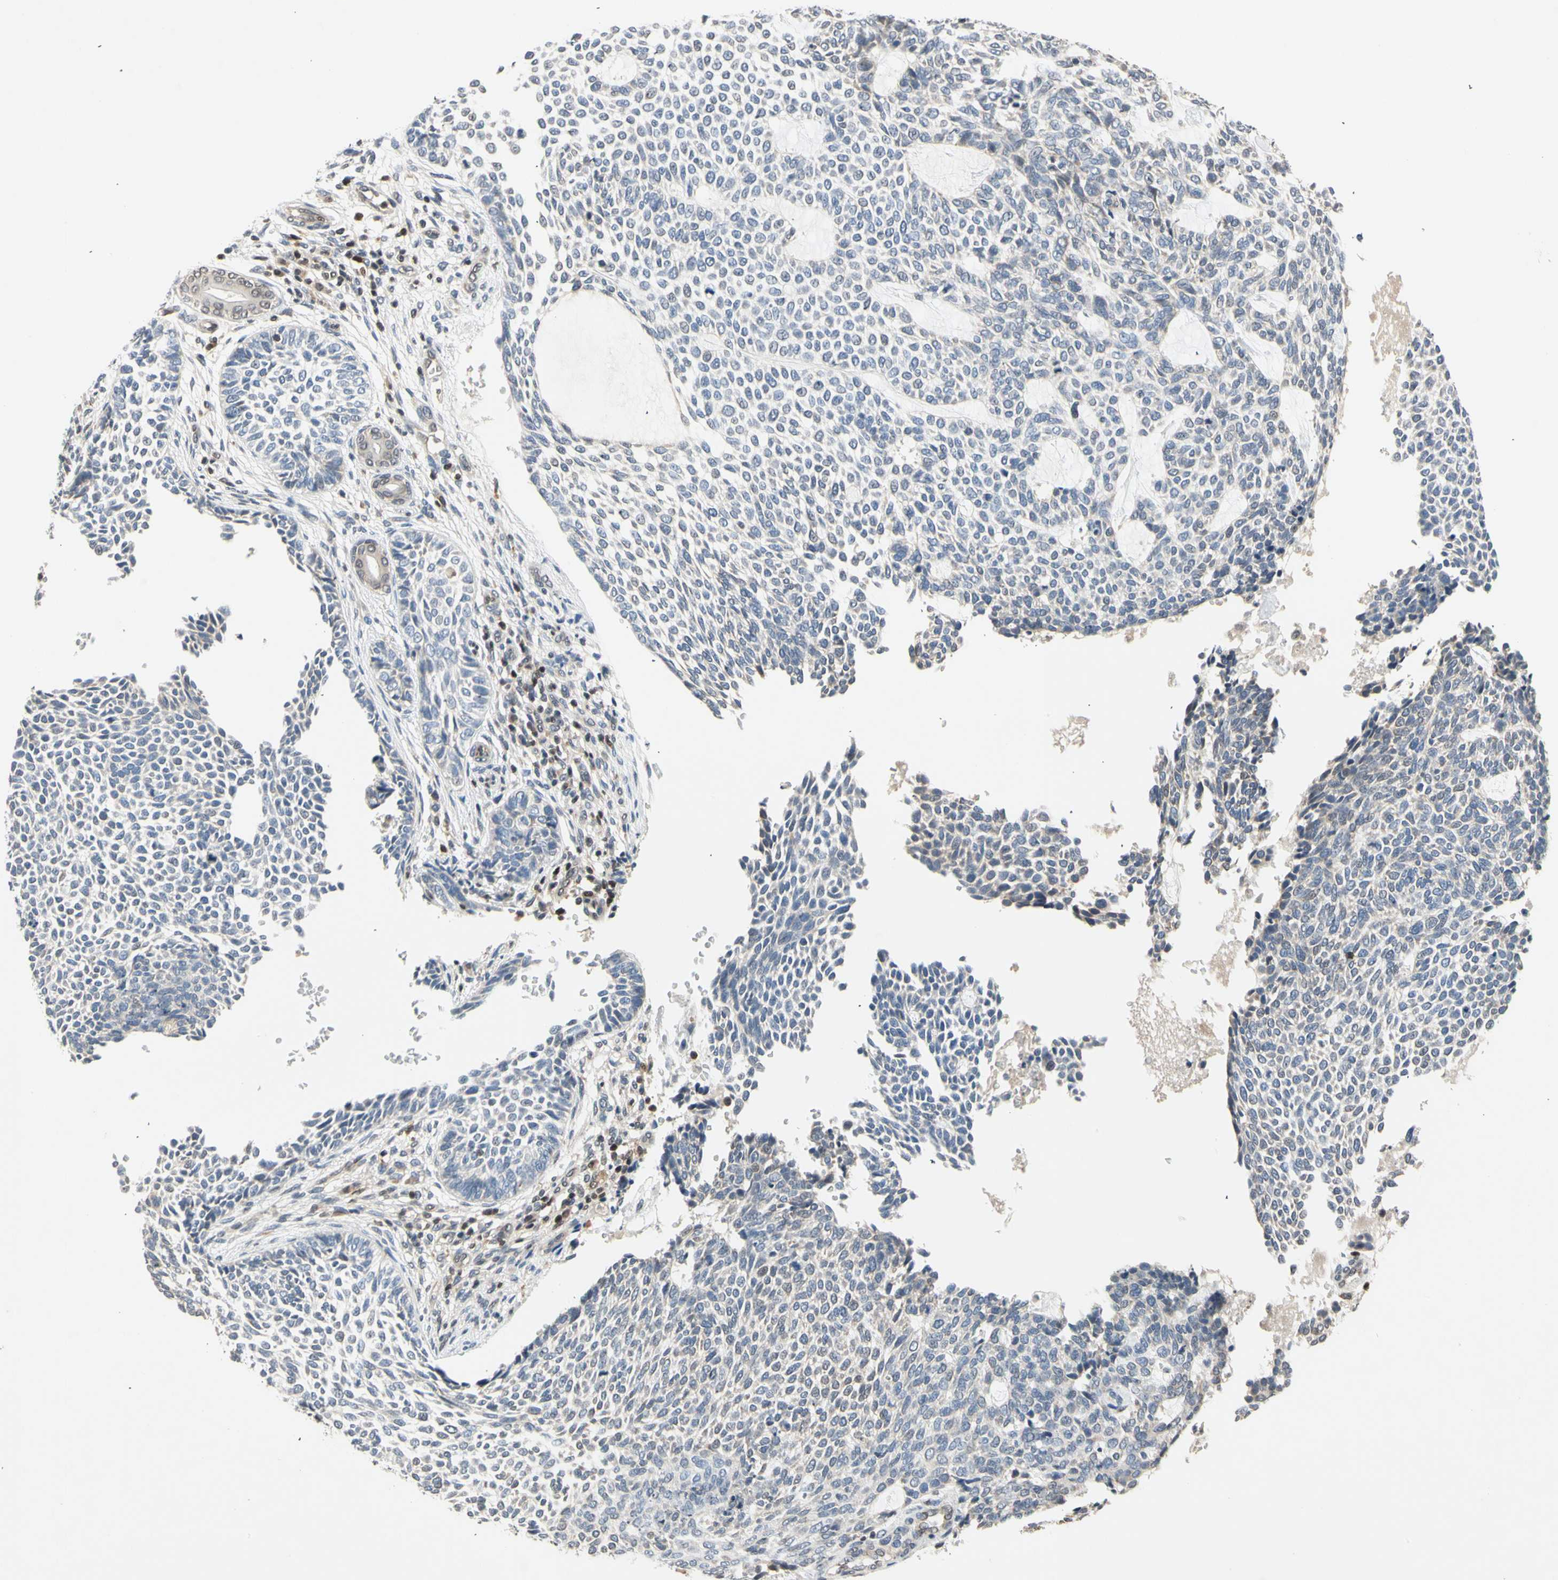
{"staining": {"intensity": "negative", "quantity": "none", "location": "none"}, "tissue": "skin cancer", "cell_type": "Tumor cells", "image_type": "cancer", "snomed": [{"axis": "morphology", "description": "Basal cell carcinoma"}, {"axis": "topography", "description": "Skin"}], "caption": "This micrograph is of skin basal cell carcinoma stained with IHC to label a protein in brown with the nuclei are counter-stained blue. There is no expression in tumor cells. (Stains: DAB (3,3'-diaminobenzidine) immunohistochemistry (IHC) with hematoxylin counter stain, Microscopy: brightfield microscopy at high magnification).", "gene": "GSR", "patient": {"sex": "male", "age": 87}}